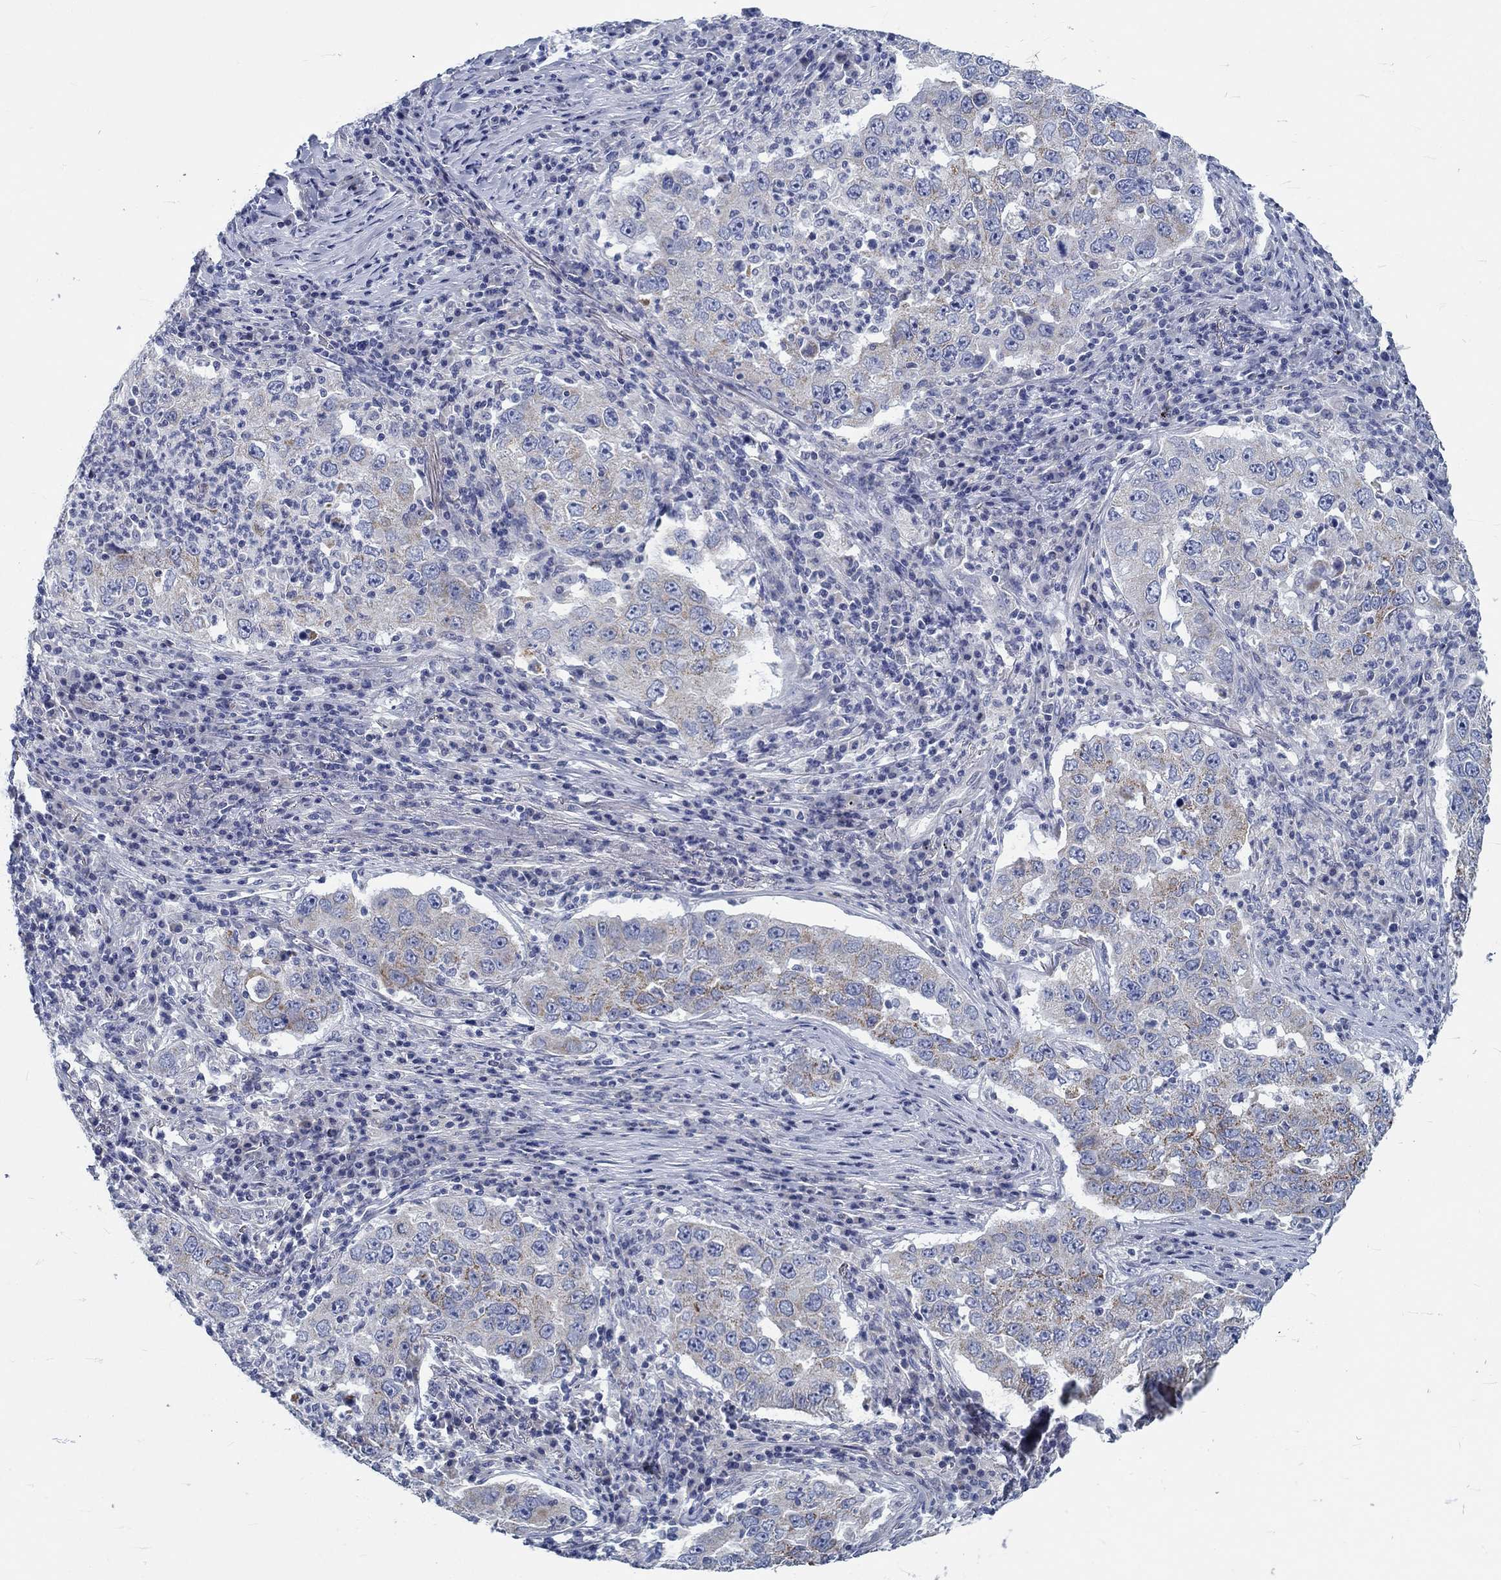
{"staining": {"intensity": "moderate", "quantity": "<25%", "location": "cytoplasmic/membranous"}, "tissue": "lung cancer", "cell_type": "Tumor cells", "image_type": "cancer", "snomed": [{"axis": "morphology", "description": "Adenocarcinoma, NOS"}, {"axis": "topography", "description": "Lung"}], "caption": "High-power microscopy captured an IHC image of lung cancer, revealing moderate cytoplasmic/membranous staining in approximately <25% of tumor cells.", "gene": "MYBPC1", "patient": {"sex": "male", "age": 73}}